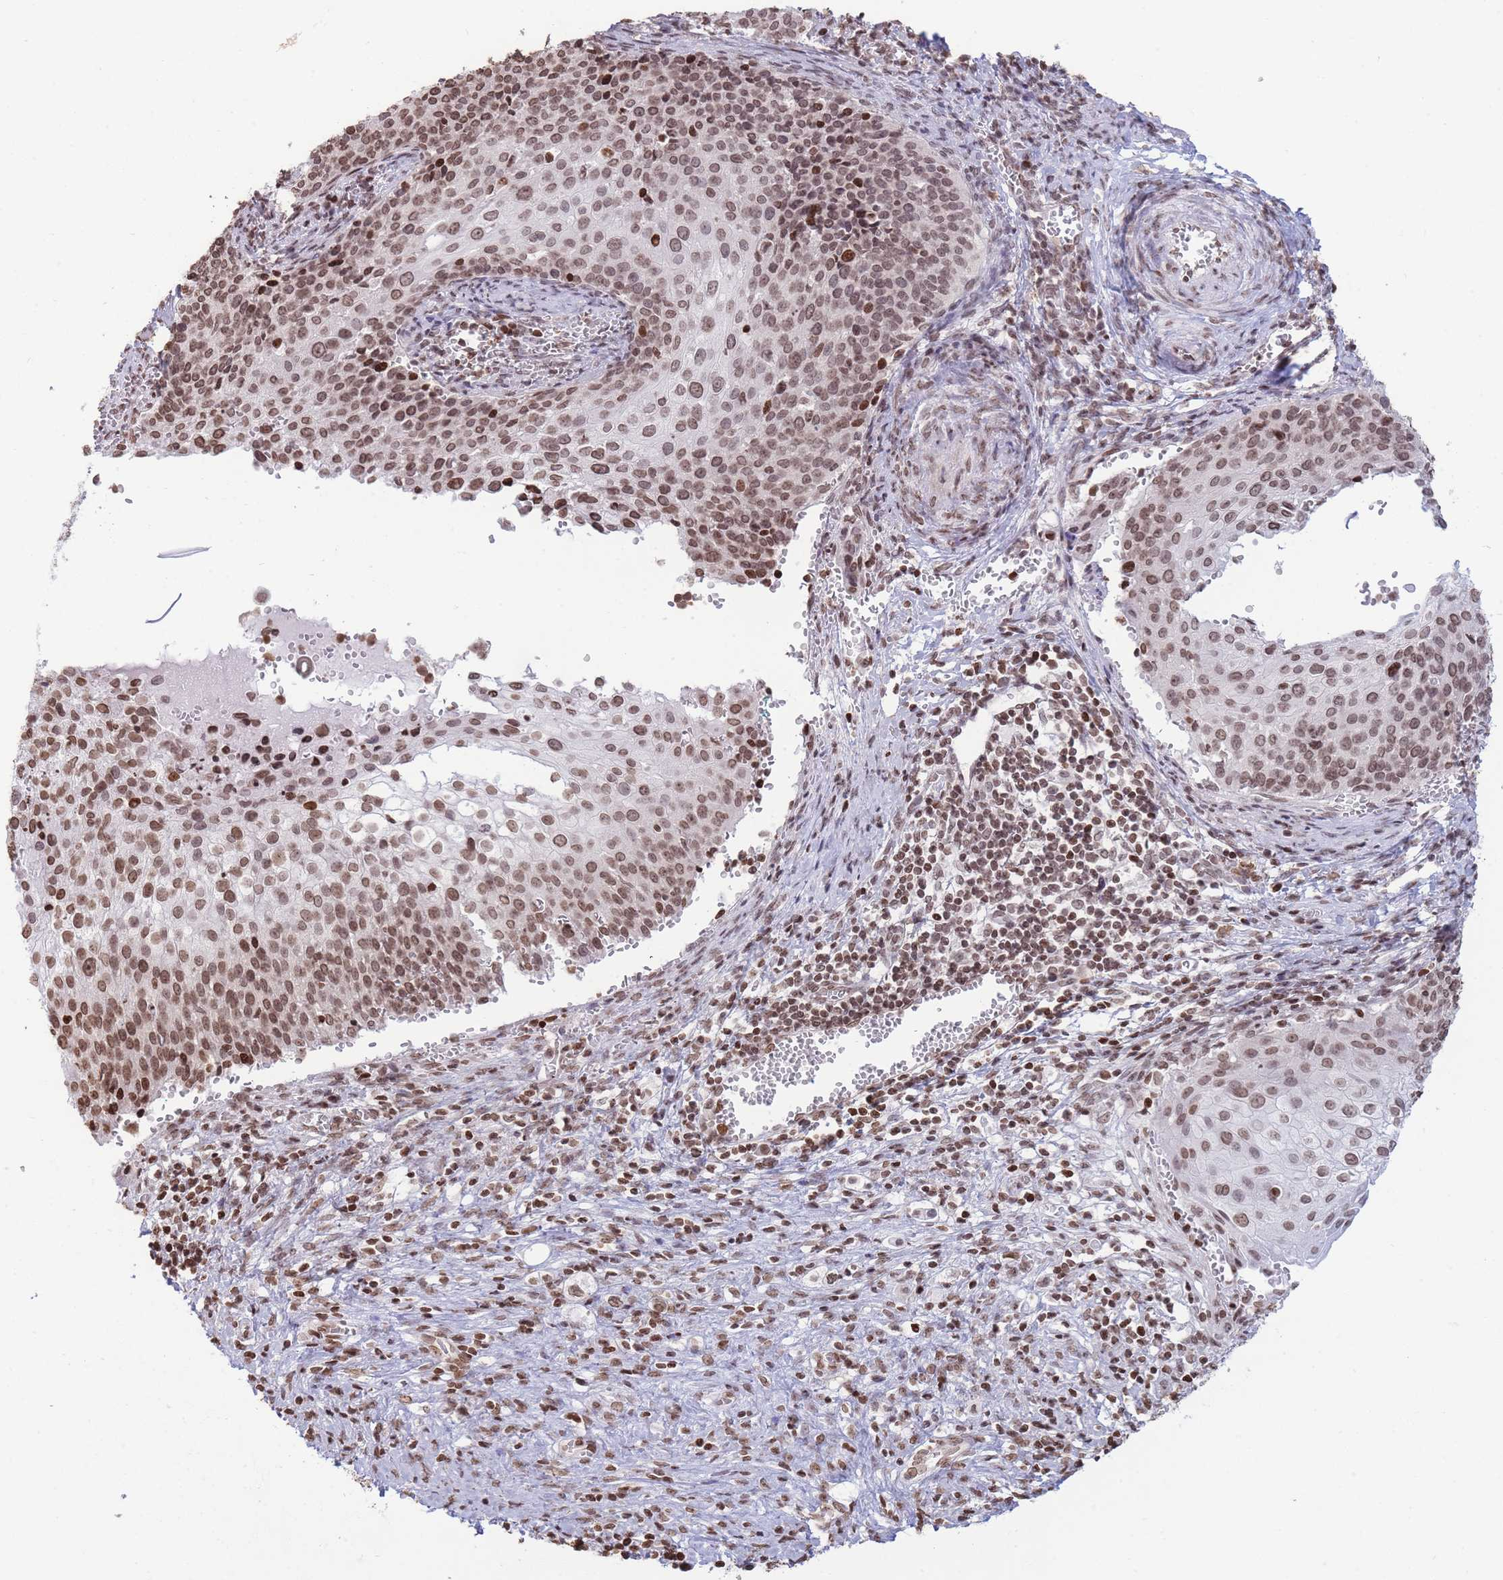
{"staining": {"intensity": "moderate", "quantity": ">75%", "location": "nuclear"}, "tissue": "cervical cancer", "cell_type": "Tumor cells", "image_type": "cancer", "snomed": [{"axis": "morphology", "description": "Squamous cell carcinoma, NOS"}, {"axis": "topography", "description": "Cervix"}], "caption": "Protein expression analysis of human cervical squamous cell carcinoma reveals moderate nuclear staining in about >75% of tumor cells.", "gene": "SHISAL1", "patient": {"sex": "female", "age": 44}}